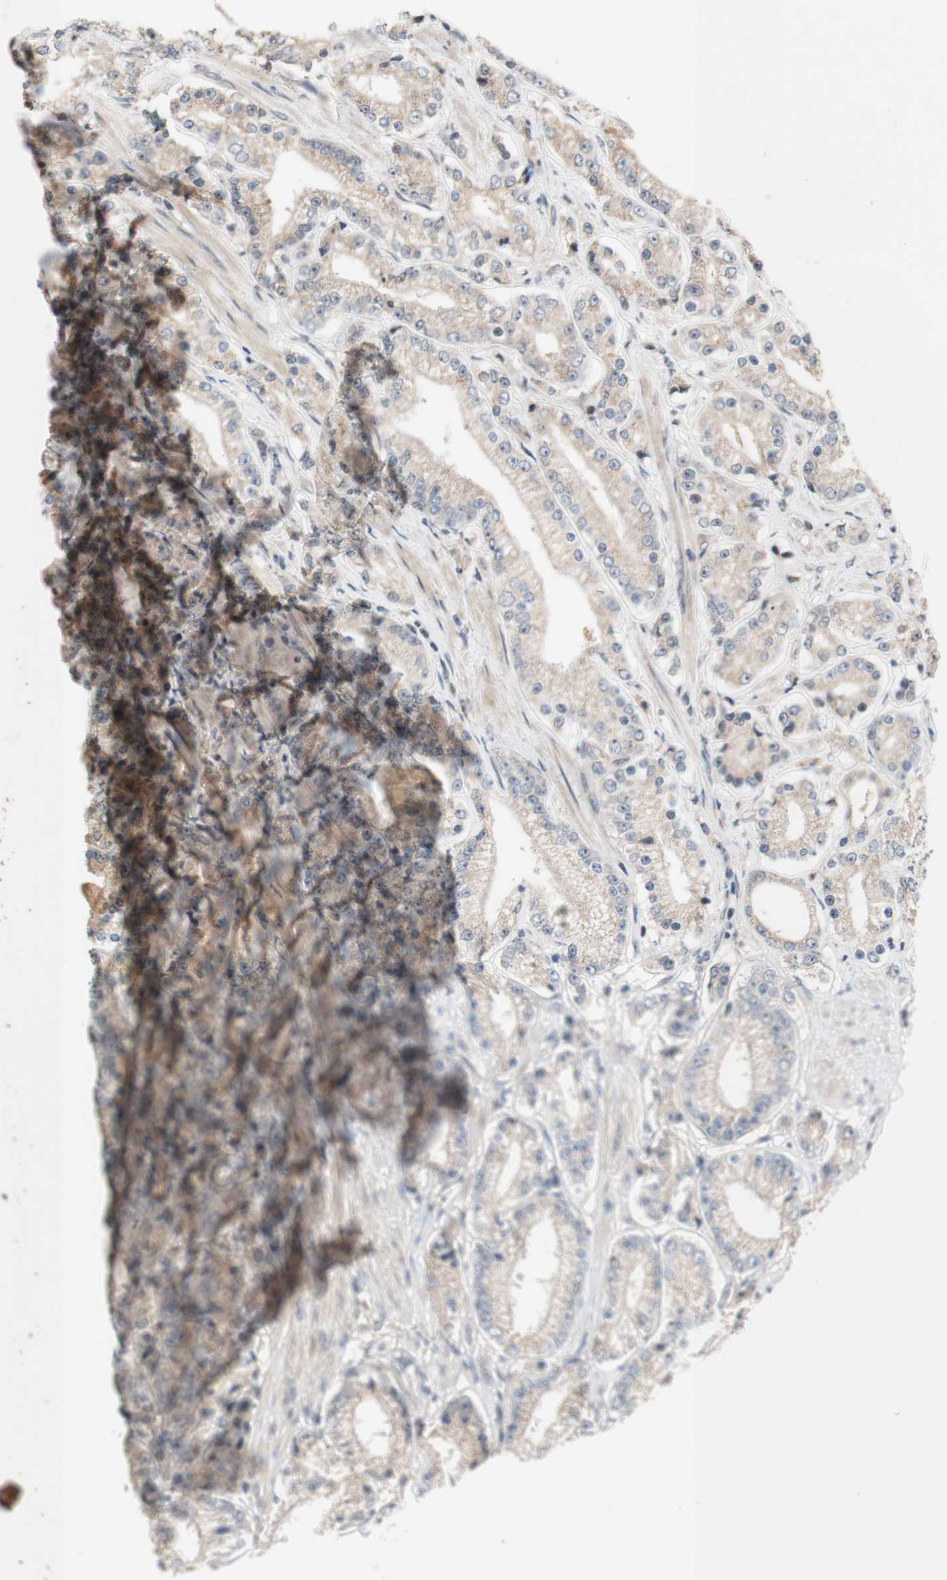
{"staining": {"intensity": "weak", "quantity": "<25%", "location": "cytoplasmic/membranous"}, "tissue": "prostate cancer", "cell_type": "Tumor cells", "image_type": "cancer", "snomed": [{"axis": "morphology", "description": "Adenocarcinoma, Low grade"}, {"axis": "topography", "description": "Prostate"}], "caption": "Tumor cells show no significant protein positivity in adenocarcinoma (low-grade) (prostate).", "gene": "CD55", "patient": {"sex": "male", "age": 63}}